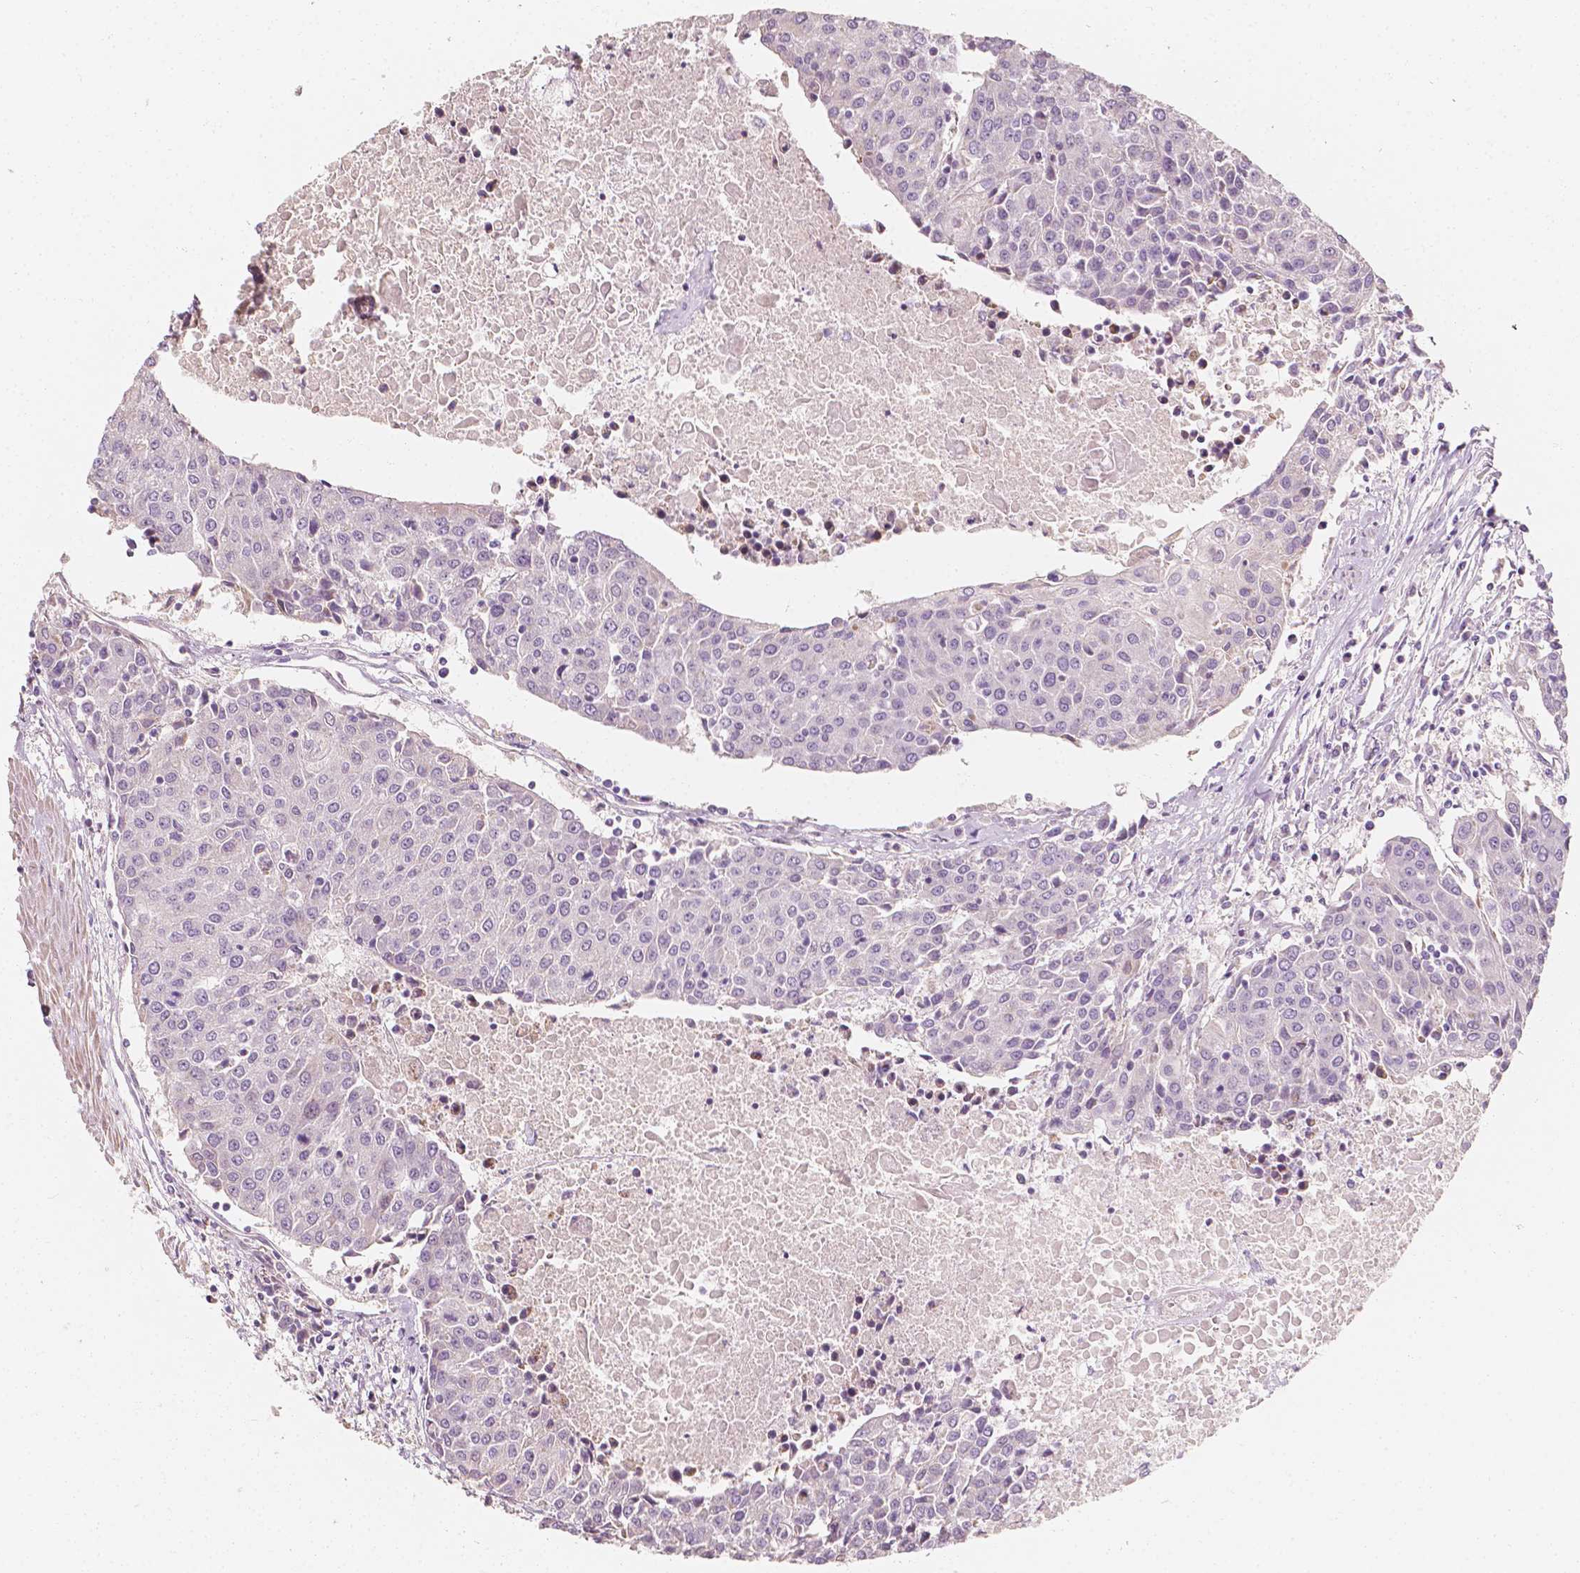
{"staining": {"intensity": "negative", "quantity": "none", "location": "none"}, "tissue": "urothelial cancer", "cell_type": "Tumor cells", "image_type": "cancer", "snomed": [{"axis": "morphology", "description": "Urothelial carcinoma, High grade"}, {"axis": "topography", "description": "Urinary bladder"}], "caption": "This is an IHC histopathology image of high-grade urothelial carcinoma. There is no positivity in tumor cells.", "gene": "SHPK", "patient": {"sex": "female", "age": 85}}